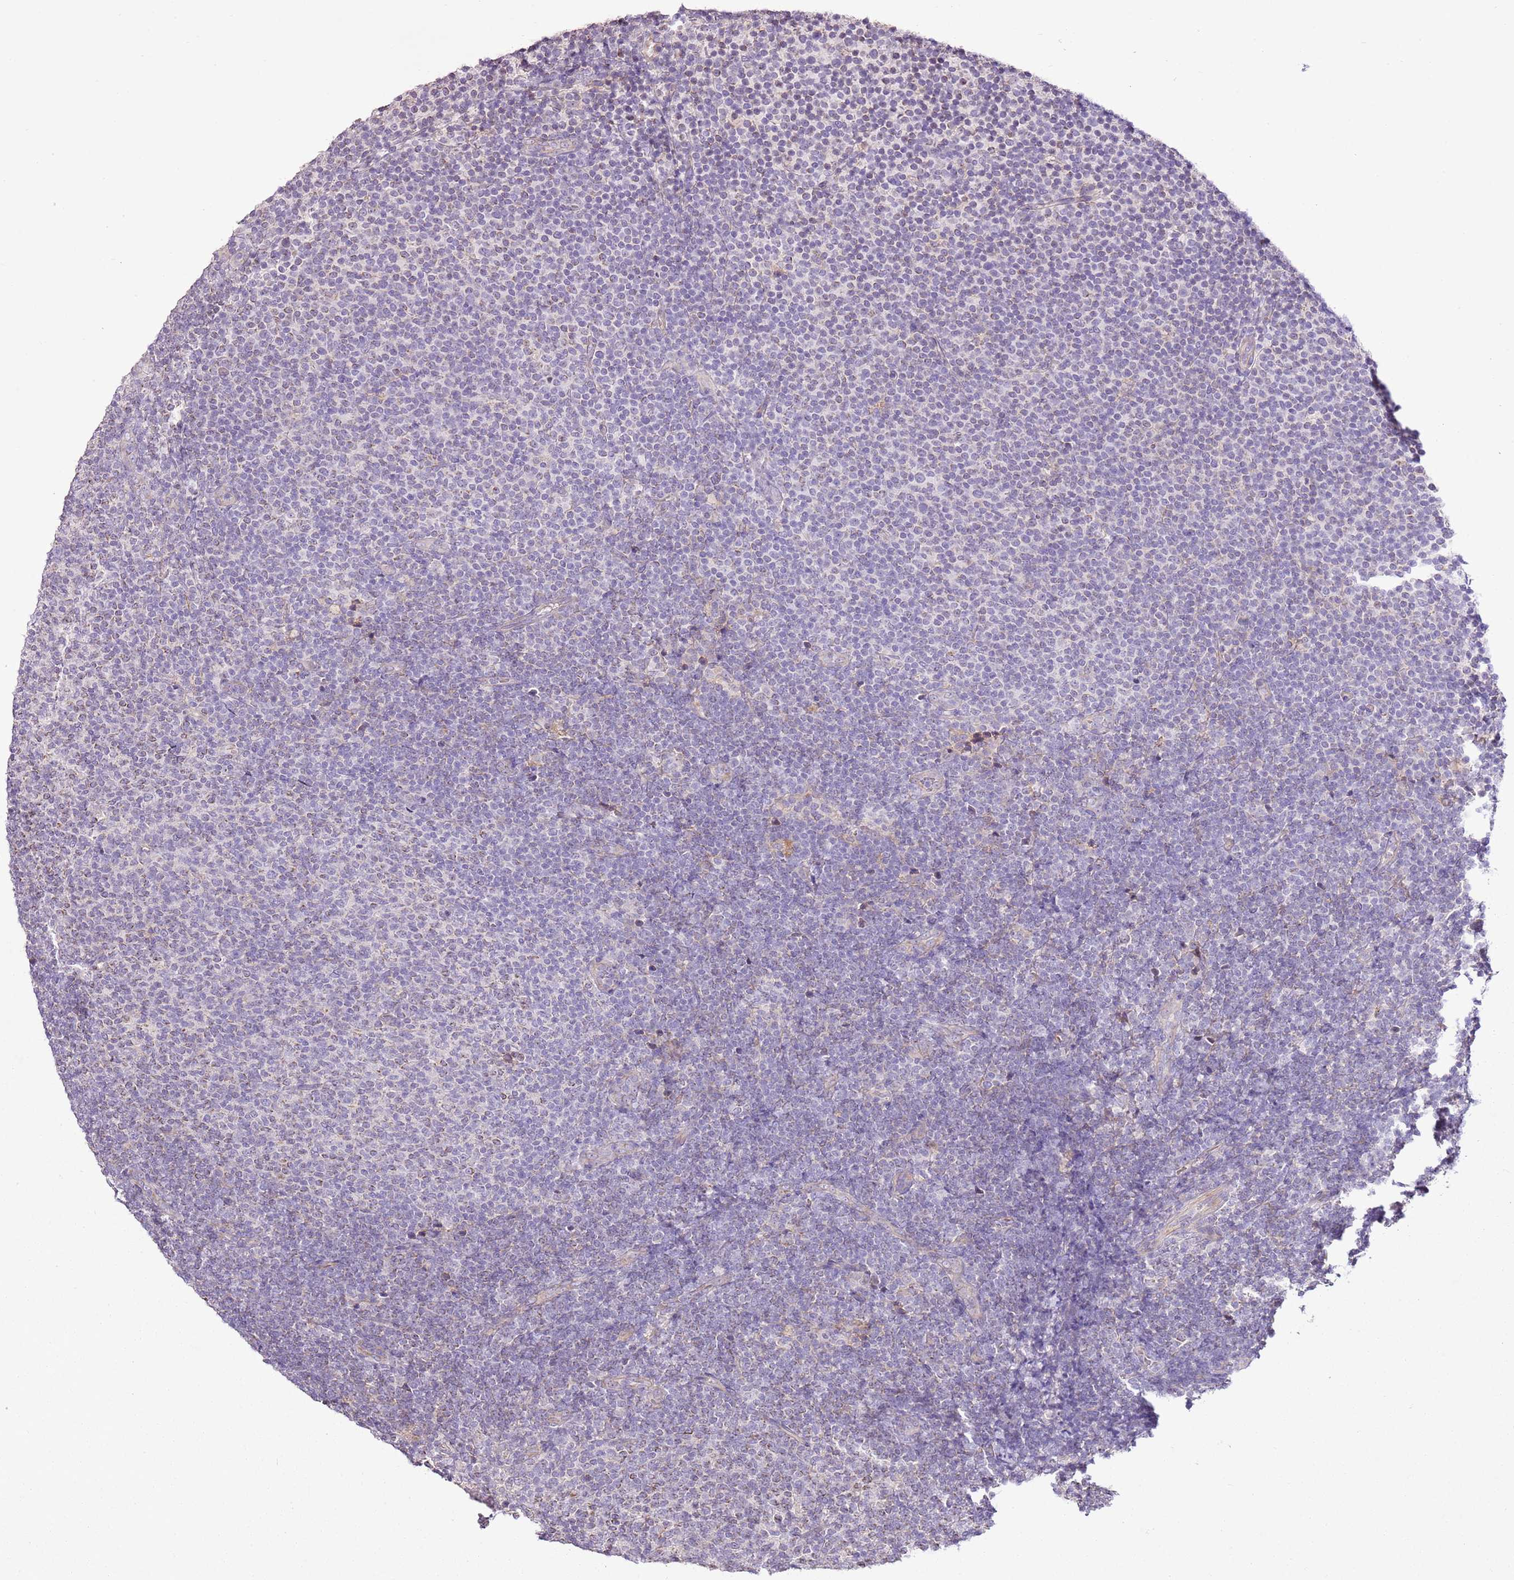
{"staining": {"intensity": "negative", "quantity": "none", "location": "none"}, "tissue": "lymphoma", "cell_type": "Tumor cells", "image_type": "cancer", "snomed": [{"axis": "morphology", "description": "Malignant lymphoma, non-Hodgkin's type, Low grade"}, {"axis": "topography", "description": "Lymph node"}], "caption": "IHC of lymphoma reveals no positivity in tumor cells.", "gene": "CMKLR1", "patient": {"sex": "male", "age": 66}}